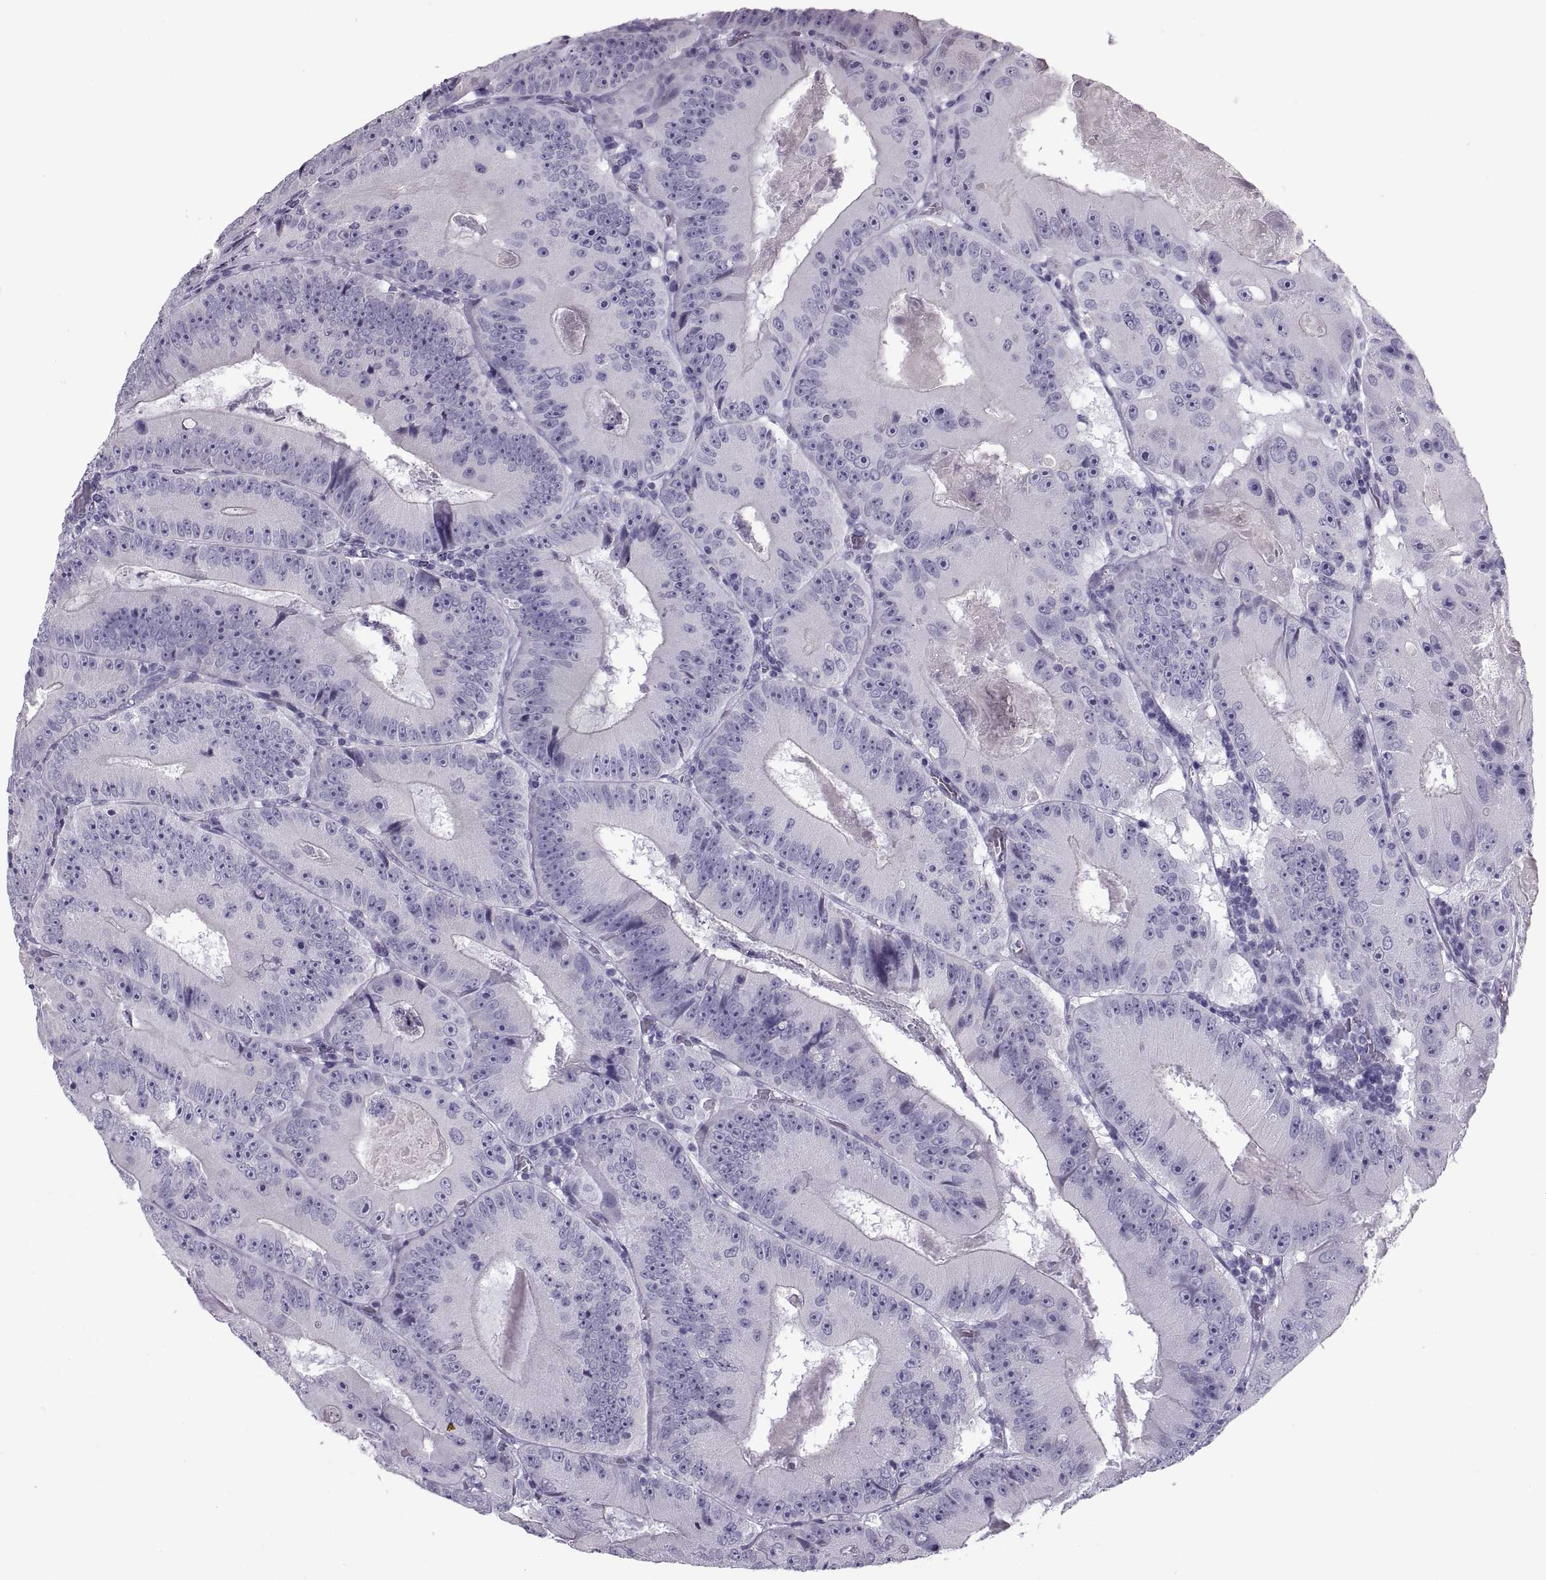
{"staining": {"intensity": "negative", "quantity": "none", "location": "none"}, "tissue": "colorectal cancer", "cell_type": "Tumor cells", "image_type": "cancer", "snomed": [{"axis": "morphology", "description": "Adenocarcinoma, NOS"}, {"axis": "topography", "description": "Colon"}], "caption": "Tumor cells are negative for brown protein staining in adenocarcinoma (colorectal).", "gene": "RLBP1", "patient": {"sex": "female", "age": 86}}